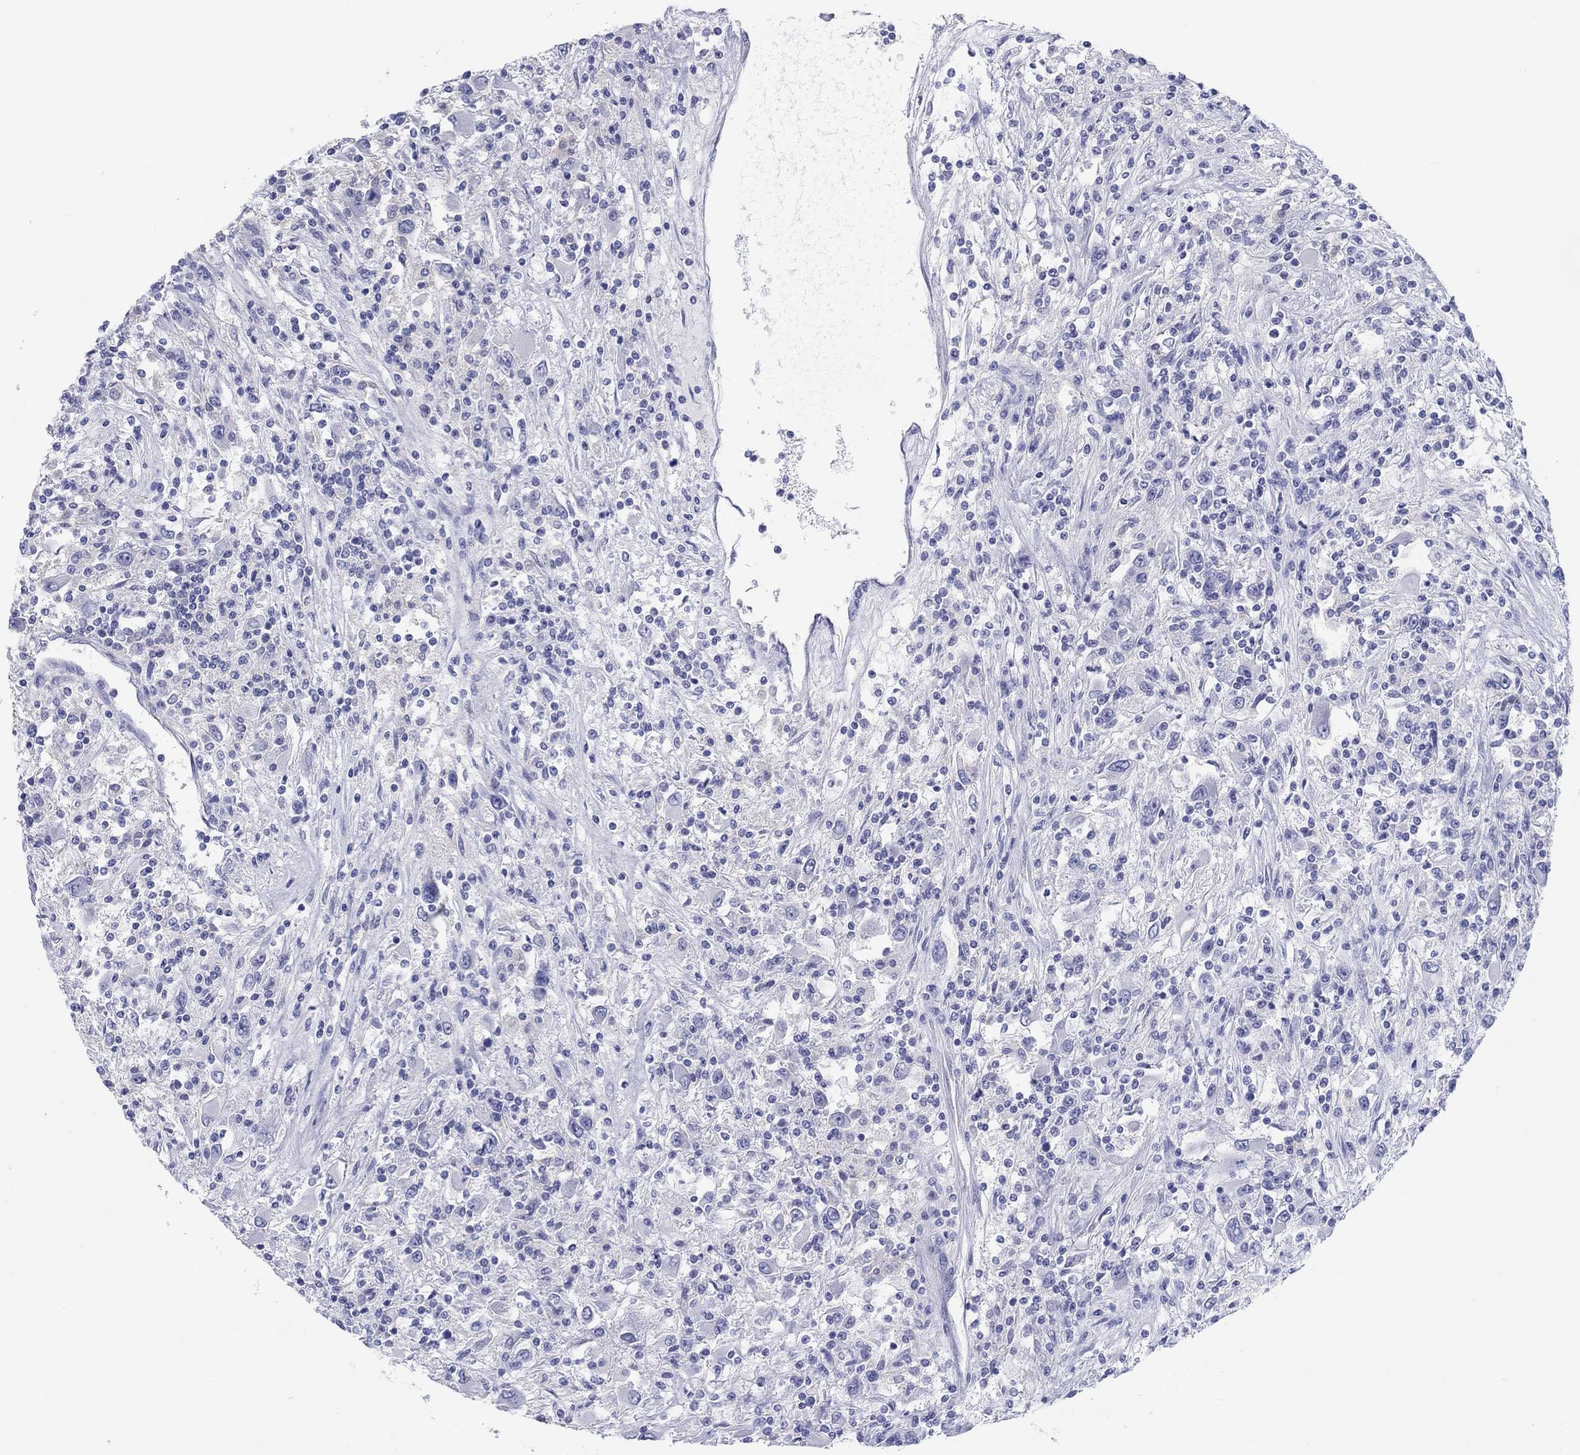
{"staining": {"intensity": "negative", "quantity": "none", "location": "none"}, "tissue": "renal cancer", "cell_type": "Tumor cells", "image_type": "cancer", "snomed": [{"axis": "morphology", "description": "Adenocarcinoma, NOS"}, {"axis": "topography", "description": "Kidney"}], "caption": "There is no significant positivity in tumor cells of renal cancer (adenocarcinoma). (DAB (3,3'-diaminobenzidine) immunohistochemistry (IHC) visualized using brightfield microscopy, high magnification).", "gene": "ERICH3", "patient": {"sex": "female", "age": 67}}